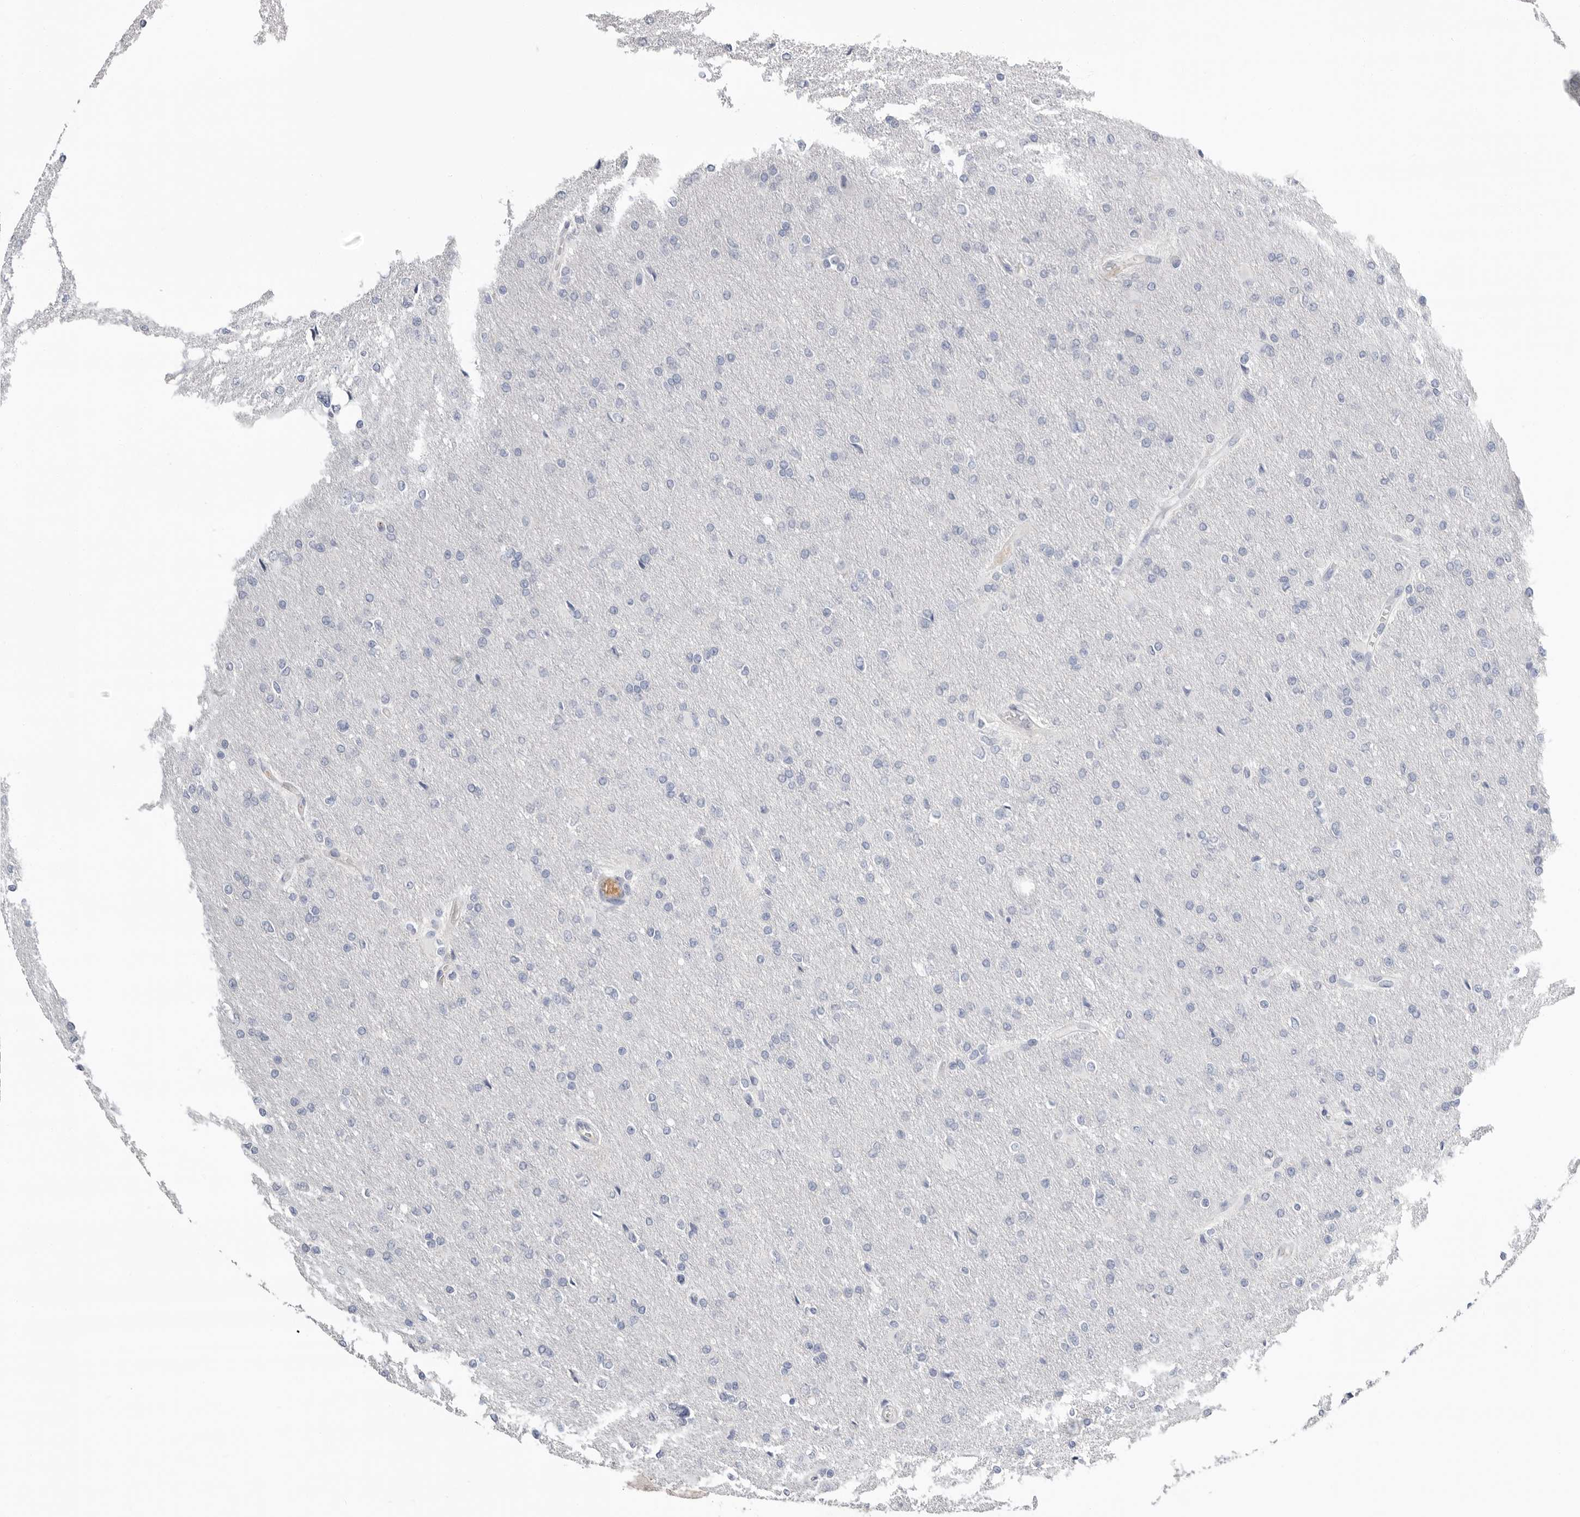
{"staining": {"intensity": "negative", "quantity": "none", "location": "none"}, "tissue": "glioma", "cell_type": "Tumor cells", "image_type": "cancer", "snomed": [{"axis": "morphology", "description": "Glioma, malignant, High grade"}, {"axis": "topography", "description": "Cerebral cortex"}], "caption": "DAB (3,3'-diaminobenzidine) immunohistochemical staining of human glioma demonstrates no significant positivity in tumor cells.", "gene": "APOA2", "patient": {"sex": "female", "age": 36}}